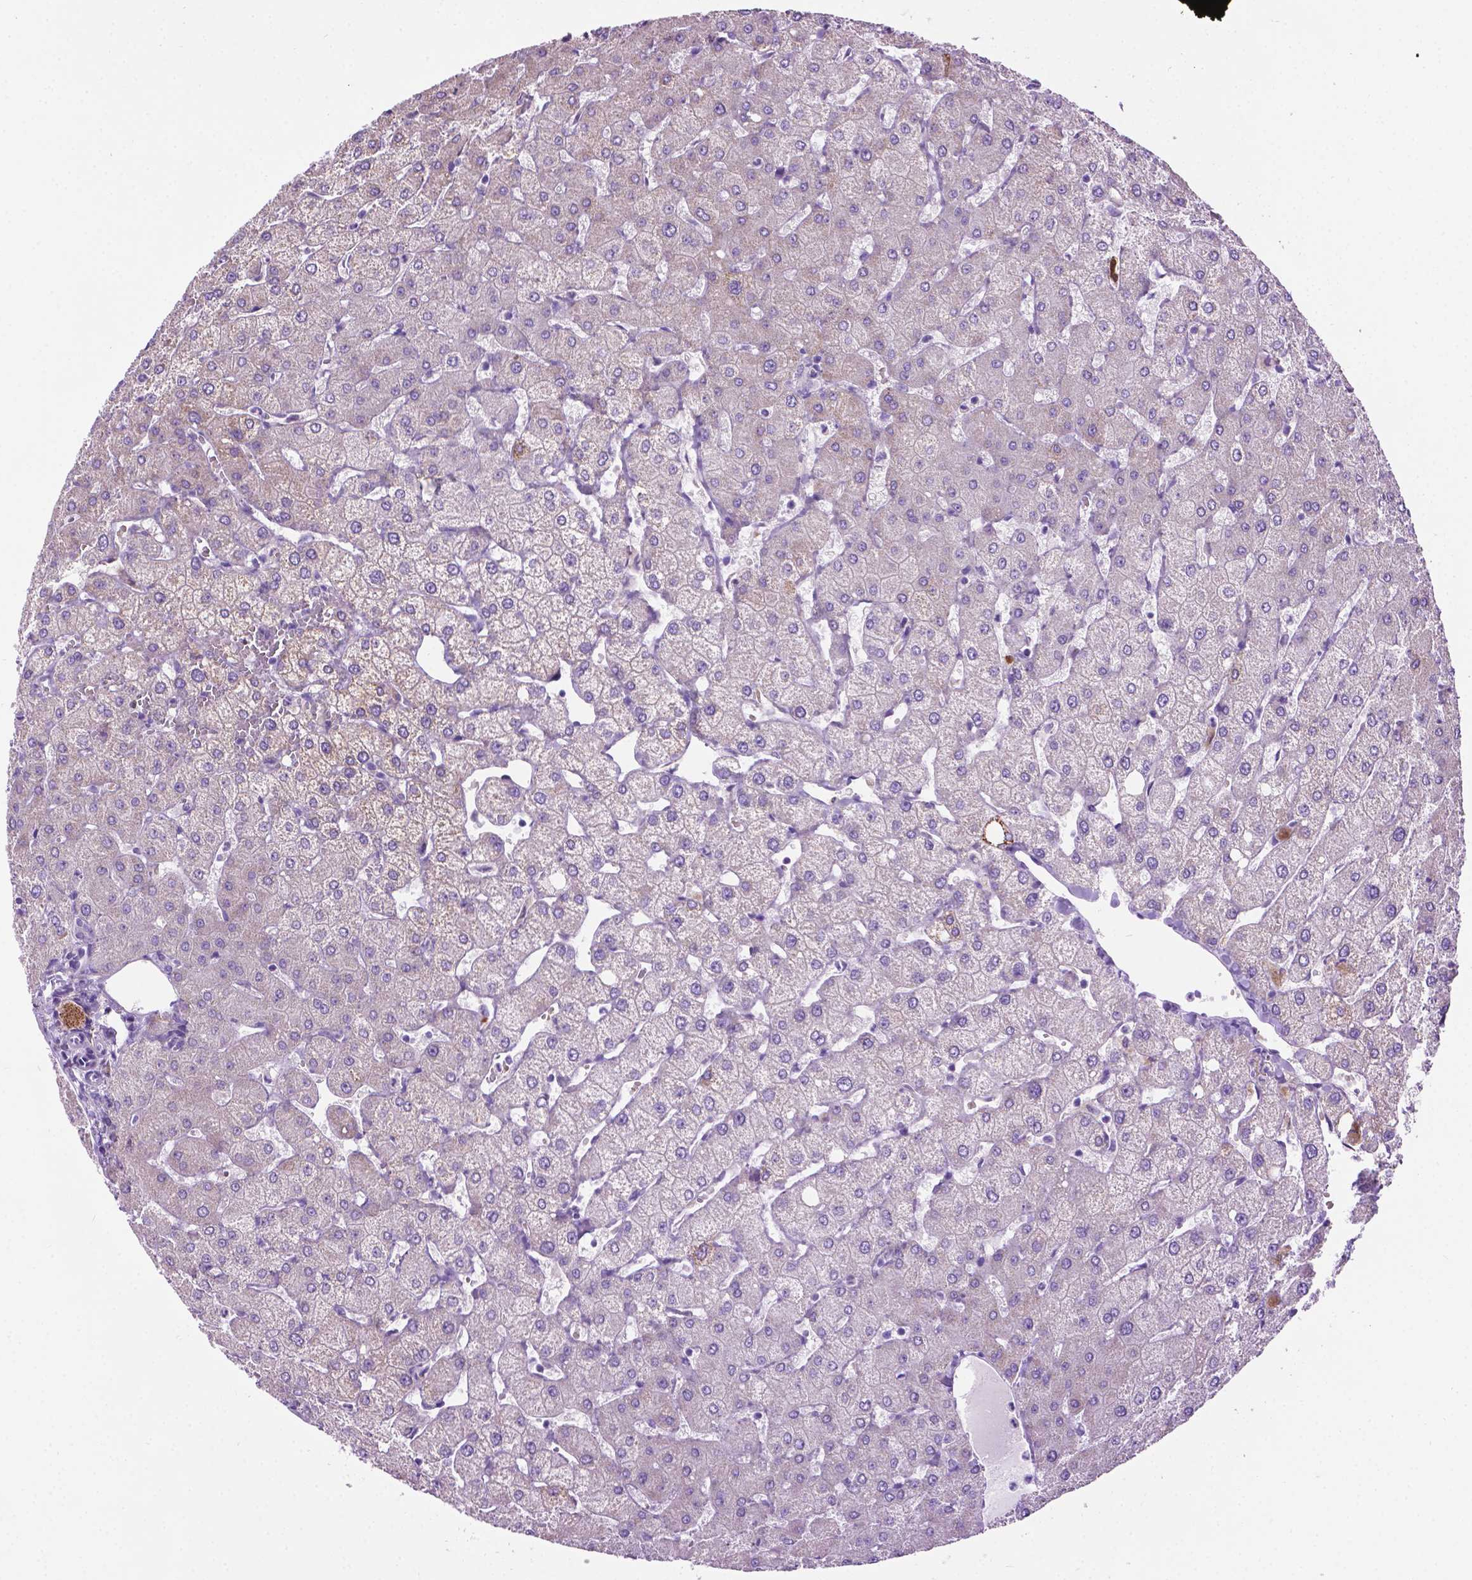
{"staining": {"intensity": "negative", "quantity": "none", "location": "none"}, "tissue": "liver", "cell_type": "Cholangiocytes", "image_type": "normal", "snomed": [{"axis": "morphology", "description": "Normal tissue, NOS"}, {"axis": "topography", "description": "Liver"}], "caption": "Immunohistochemistry histopathology image of benign liver: human liver stained with DAB (3,3'-diaminobenzidine) displays no significant protein expression in cholangiocytes.", "gene": "TMEM132E", "patient": {"sex": "female", "age": 54}}